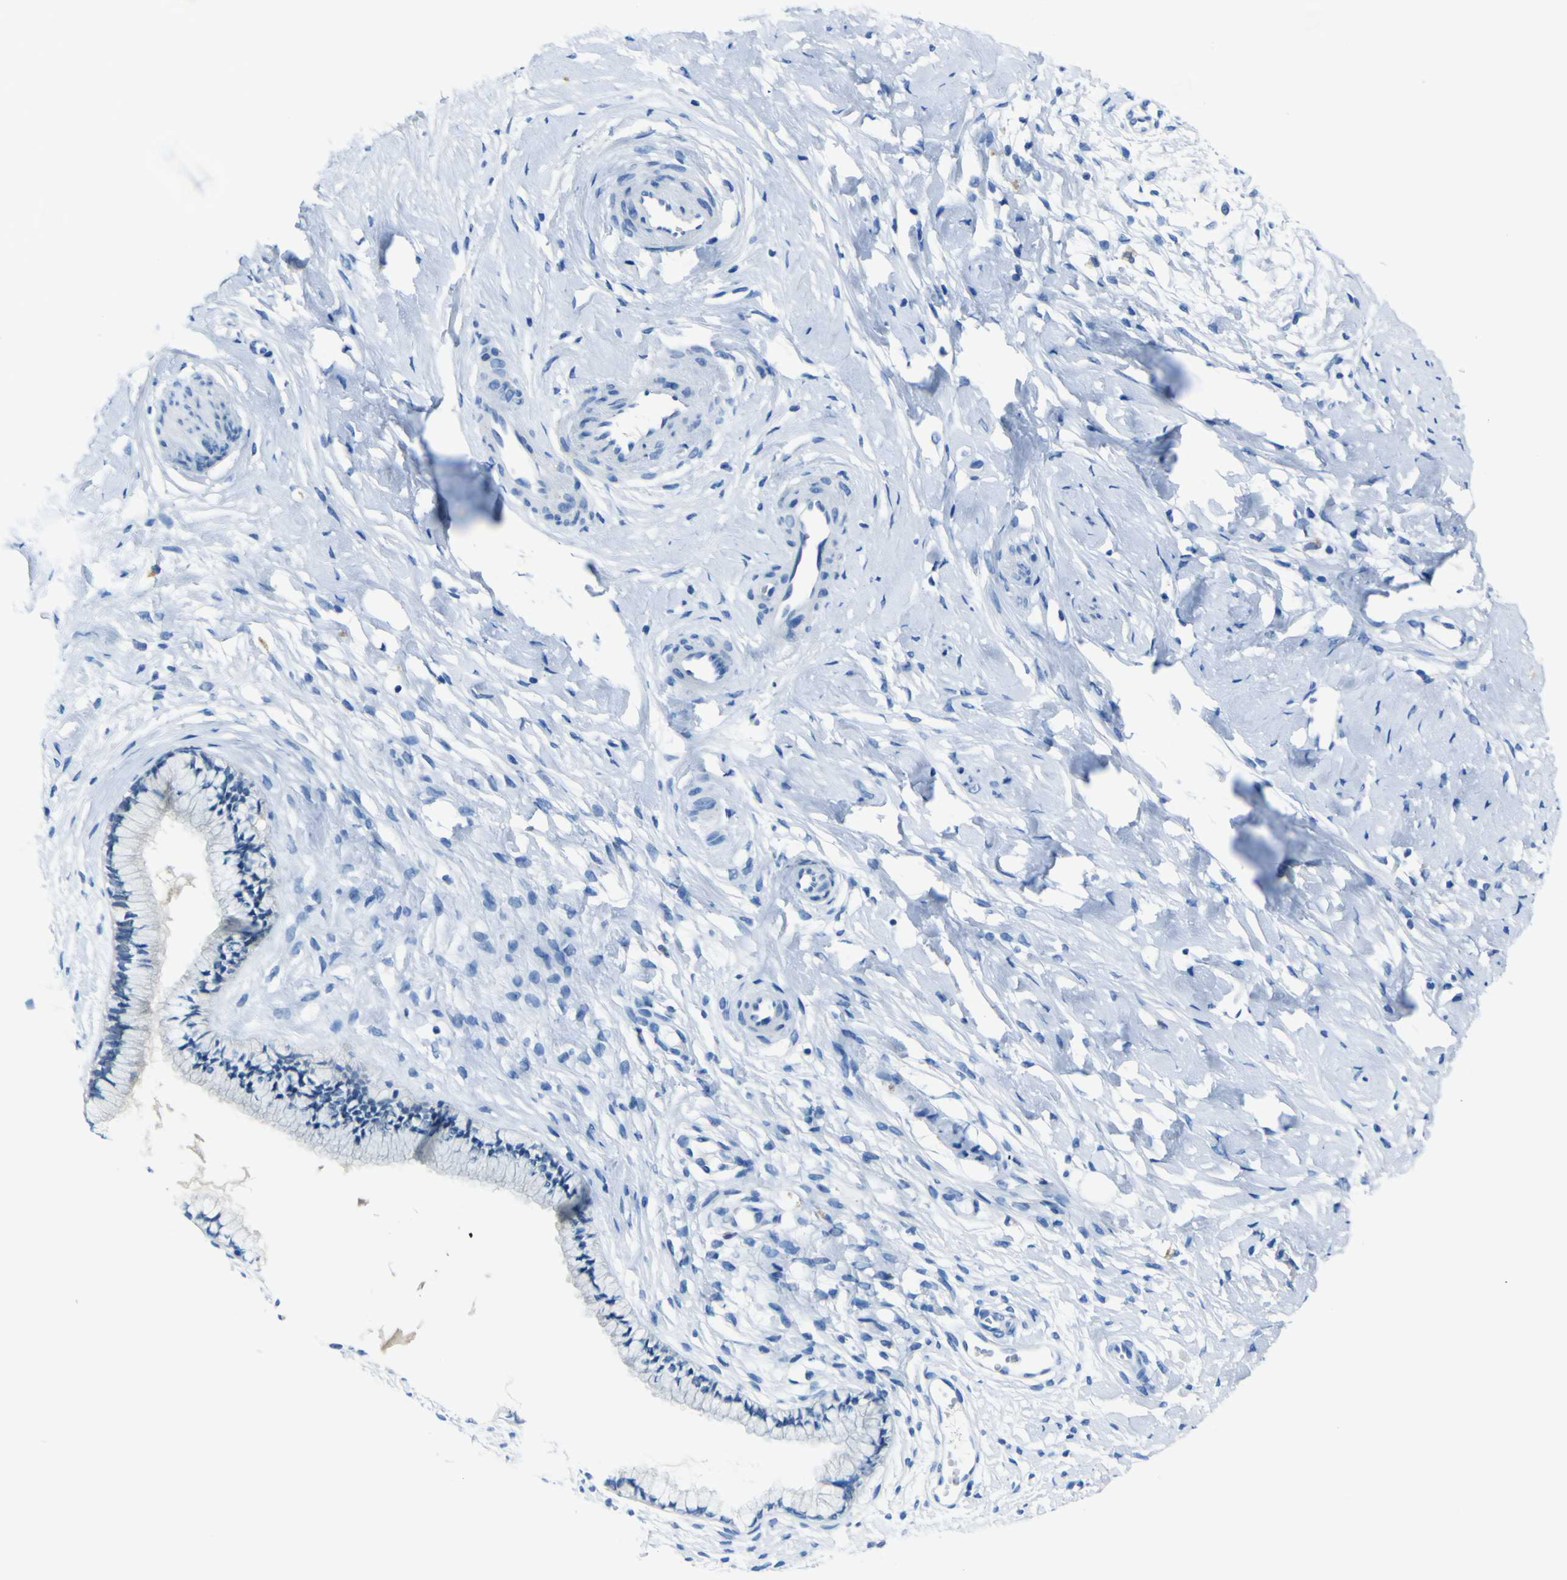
{"staining": {"intensity": "negative", "quantity": "none", "location": "none"}, "tissue": "cervix", "cell_type": "Glandular cells", "image_type": "normal", "snomed": [{"axis": "morphology", "description": "Normal tissue, NOS"}, {"axis": "topography", "description": "Cervix"}], "caption": "DAB immunohistochemical staining of benign cervix displays no significant positivity in glandular cells. (Brightfield microscopy of DAB (3,3'-diaminobenzidine) IHC at high magnification).", "gene": "PHKG1", "patient": {"sex": "female", "age": 65}}